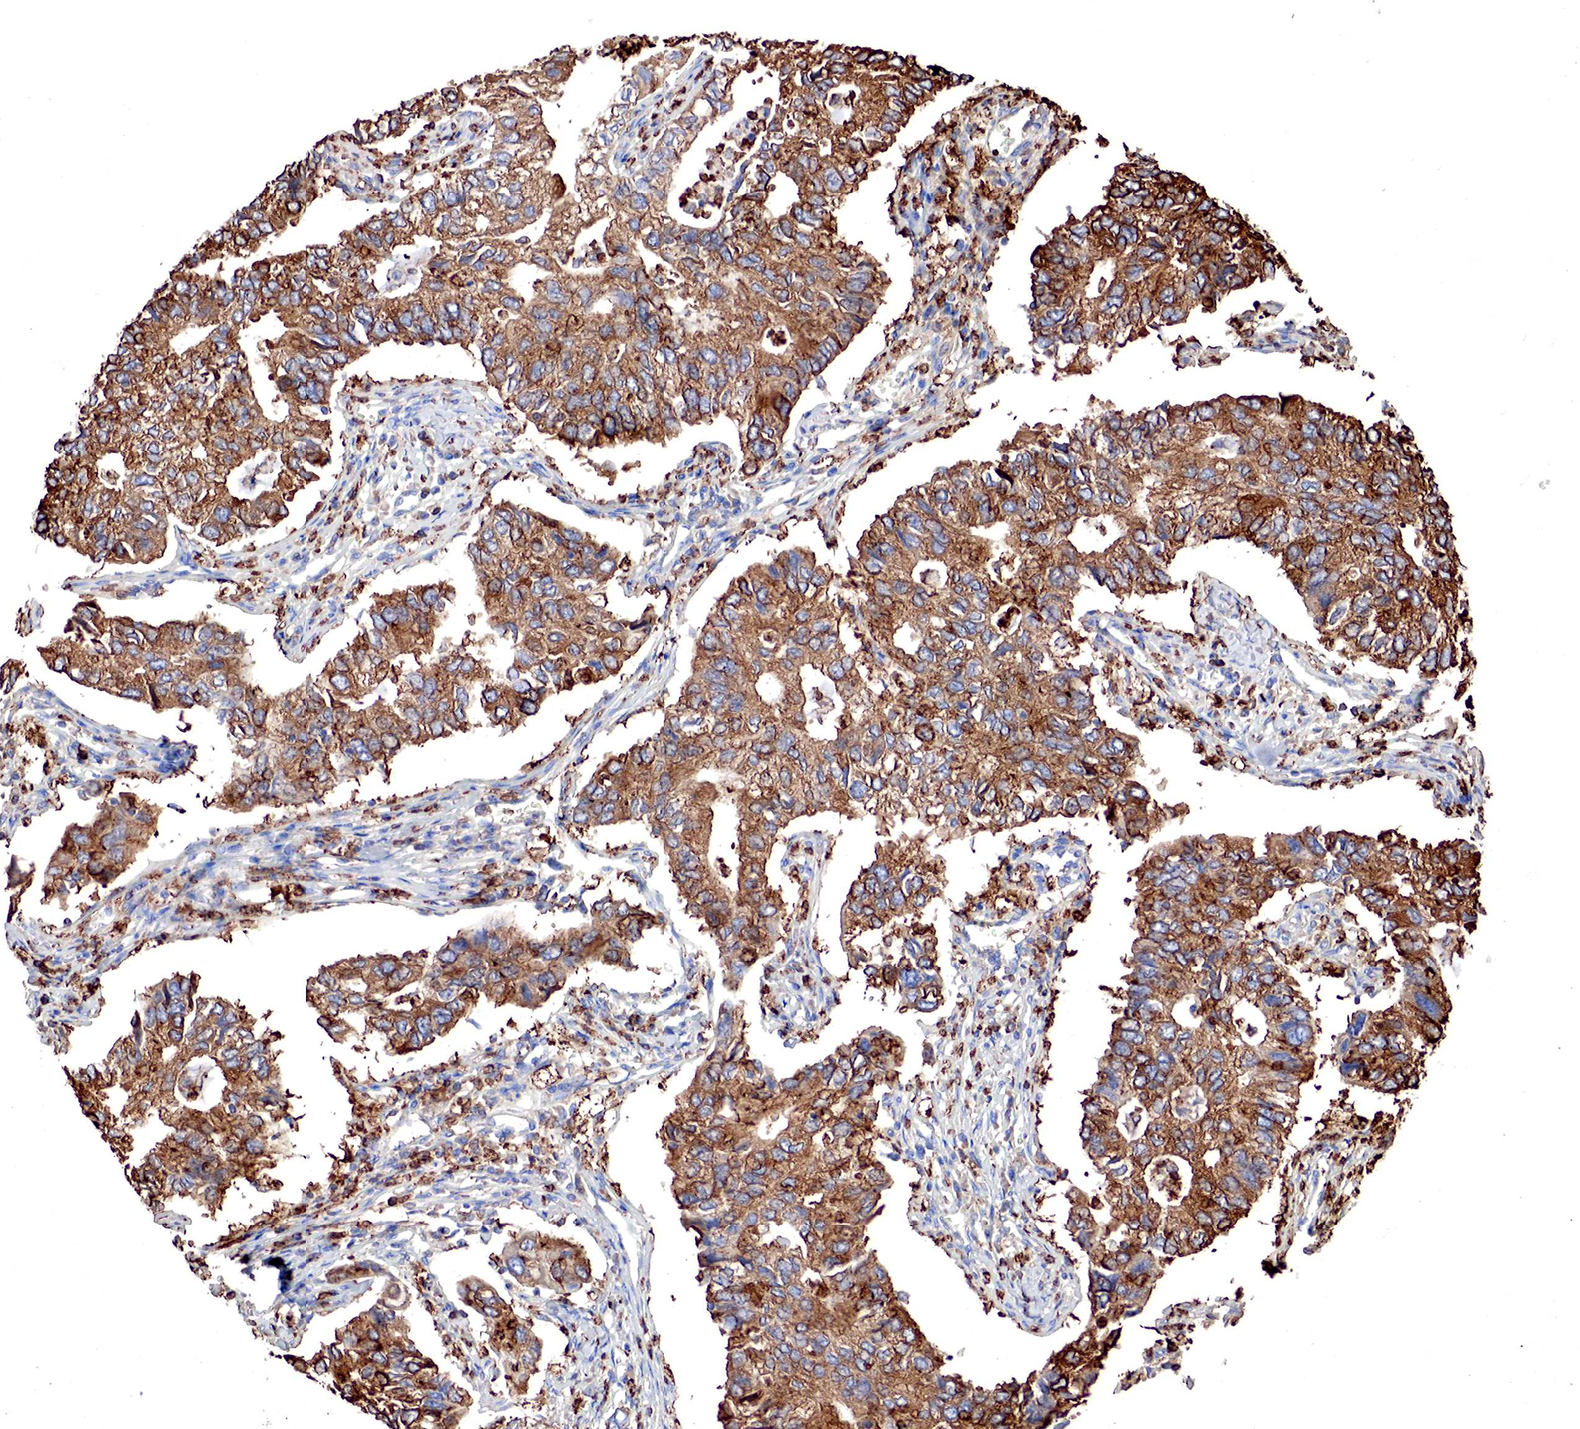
{"staining": {"intensity": "strong", "quantity": ">75%", "location": "cytoplasmic/membranous"}, "tissue": "lung cancer", "cell_type": "Tumor cells", "image_type": "cancer", "snomed": [{"axis": "morphology", "description": "Adenocarcinoma, NOS"}, {"axis": "topography", "description": "Lung"}], "caption": "Tumor cells display strong cytoplasmic/membranous positivity in about >75% of cells in lung cancer (adenocarcinoma).", "gene": "G6PD", "patient": {"sex": "male", "age": 48}}